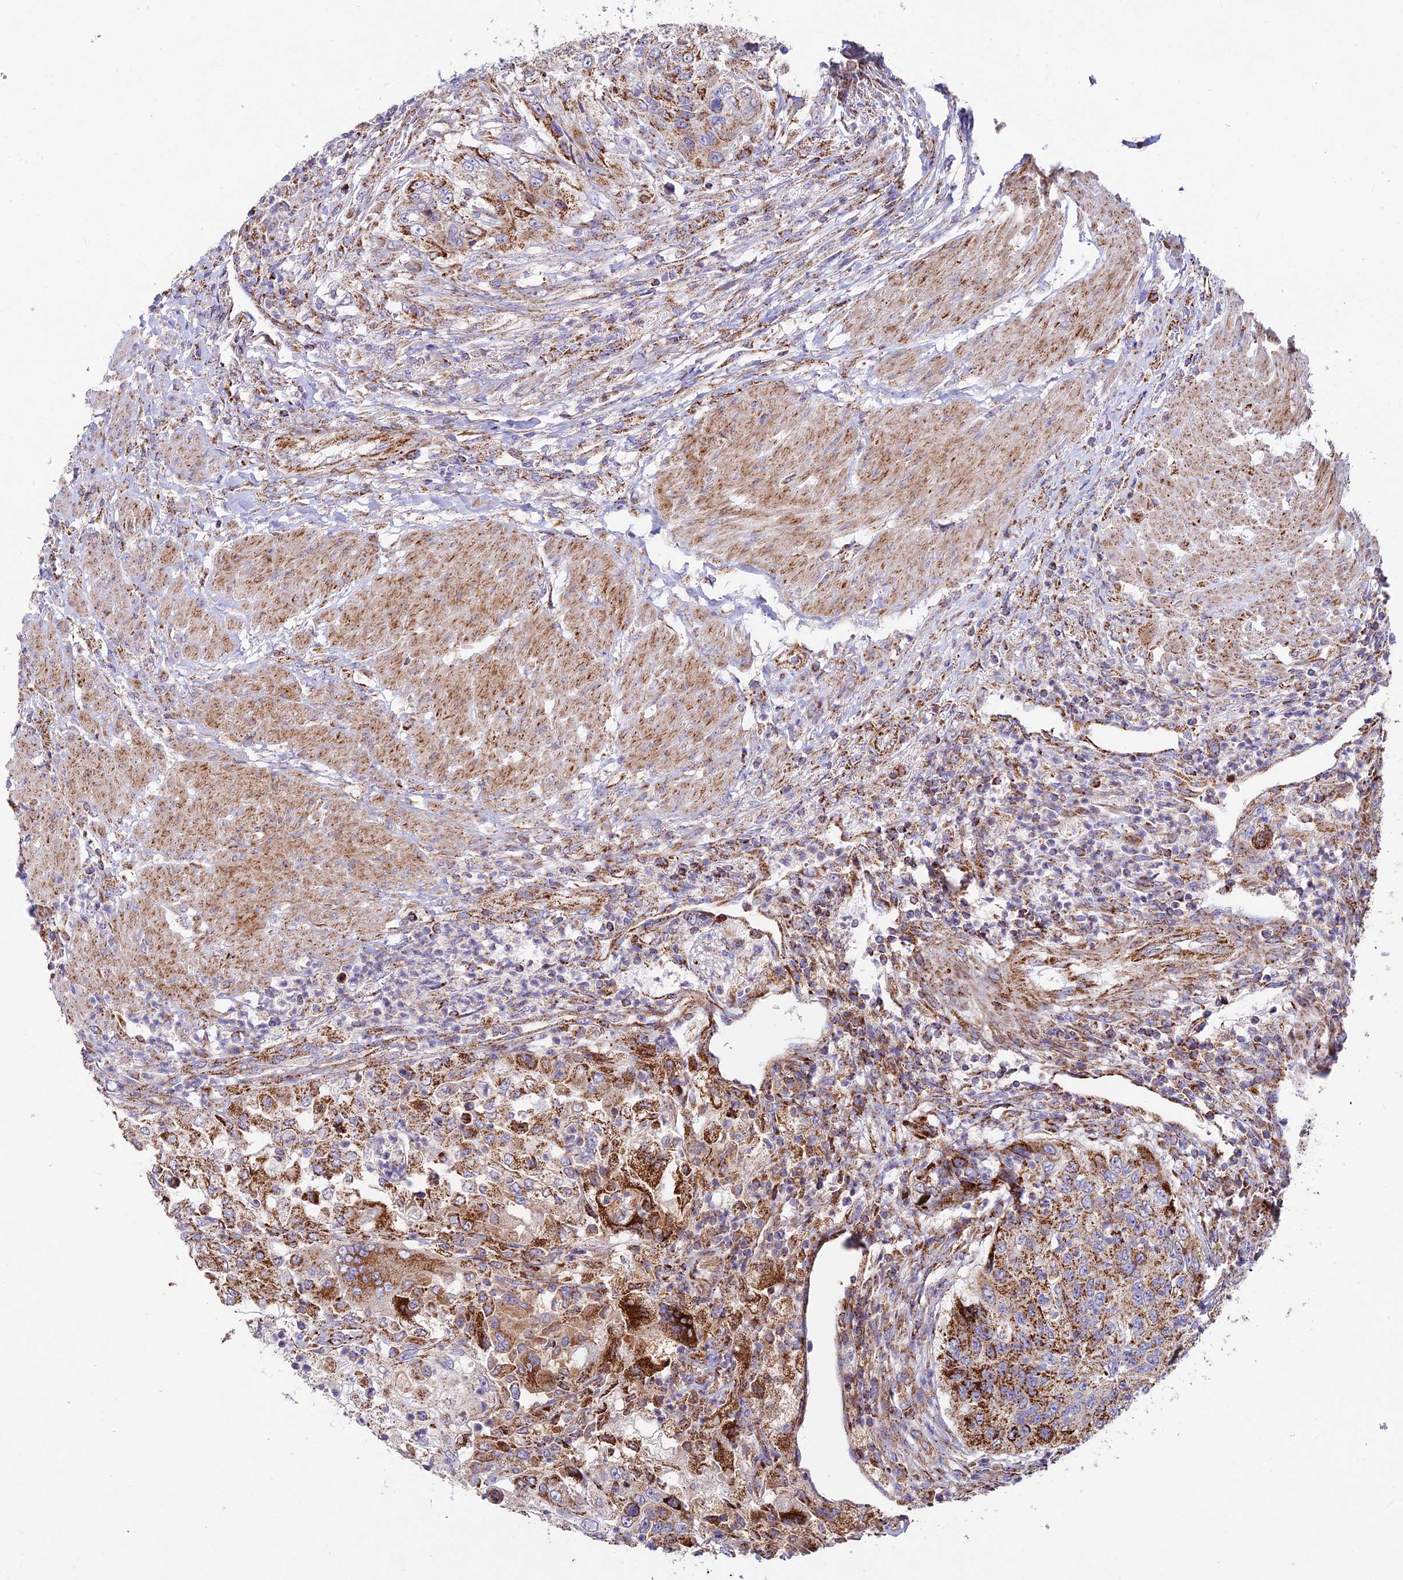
{"staining": {"intensity": "strong", "quantity": "25%-75%", "location": "cytoplasmic/membranous"}, "tissue": "urothelial cancer", "cell_type": "Tumor cells", "image_type": "cancer", "snomed": [{"axis": "morphology", "description": "Urothelial carcinoma, High grade"}, {"axis": "topography", "description": "Urinary bladder"}], "caption": "Immunohistochemistry image of human urothelial carcinoma (high-grade) stained for a protein (brown), which demonstrates high levels of strong cytoplasmic/membranous positivity in approximately 25%-75% of tumor cells.", "gene": "KHDC3L", "patient": {"sex": "female", "age": 60}}